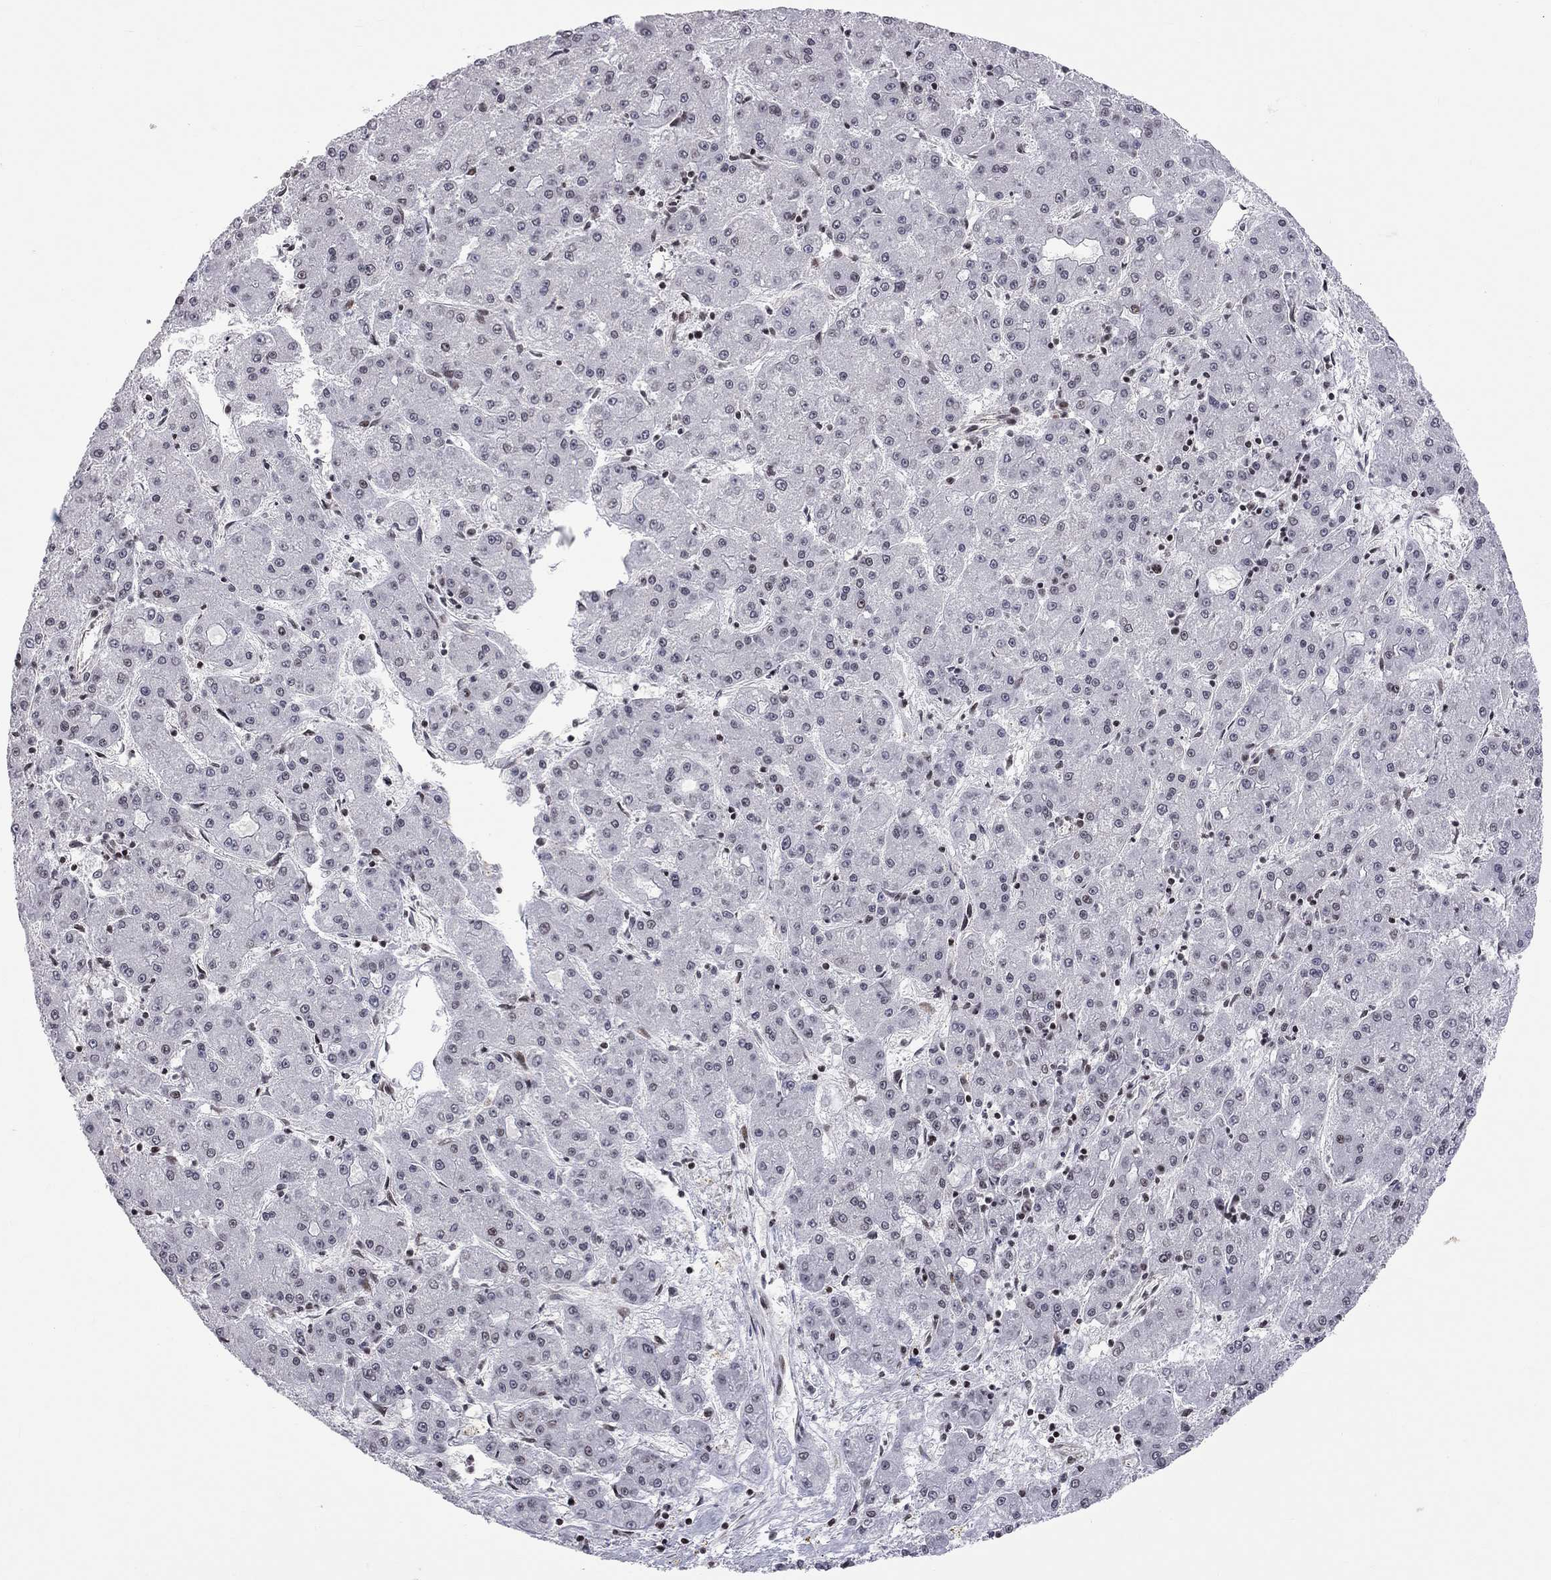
{"staining": {"intensity": "negative", "quantity": "none", "location": "none"}, "tissue": "liver cancer", "cell_type": "Tumor cells", "image_type": "cancer", "snomed": [{"axis": "morphology", "description": "Carcinoma, Hepatocellular, NOS"}, {"axis": "topography", "description": "Liver"}], "caption": "A histopathology image of liver cancer stained for a protein shows no brown staining in tumor cells. Brightfield microscopy of immunohistochemistry (IHC) stained with DAB (3,3'-diaminobenzidine) (brown) and hematoxylin (blue), captured at high magnification.", "gene": "MTNR1B", "patient": {"sex": "male", "age": 73}}